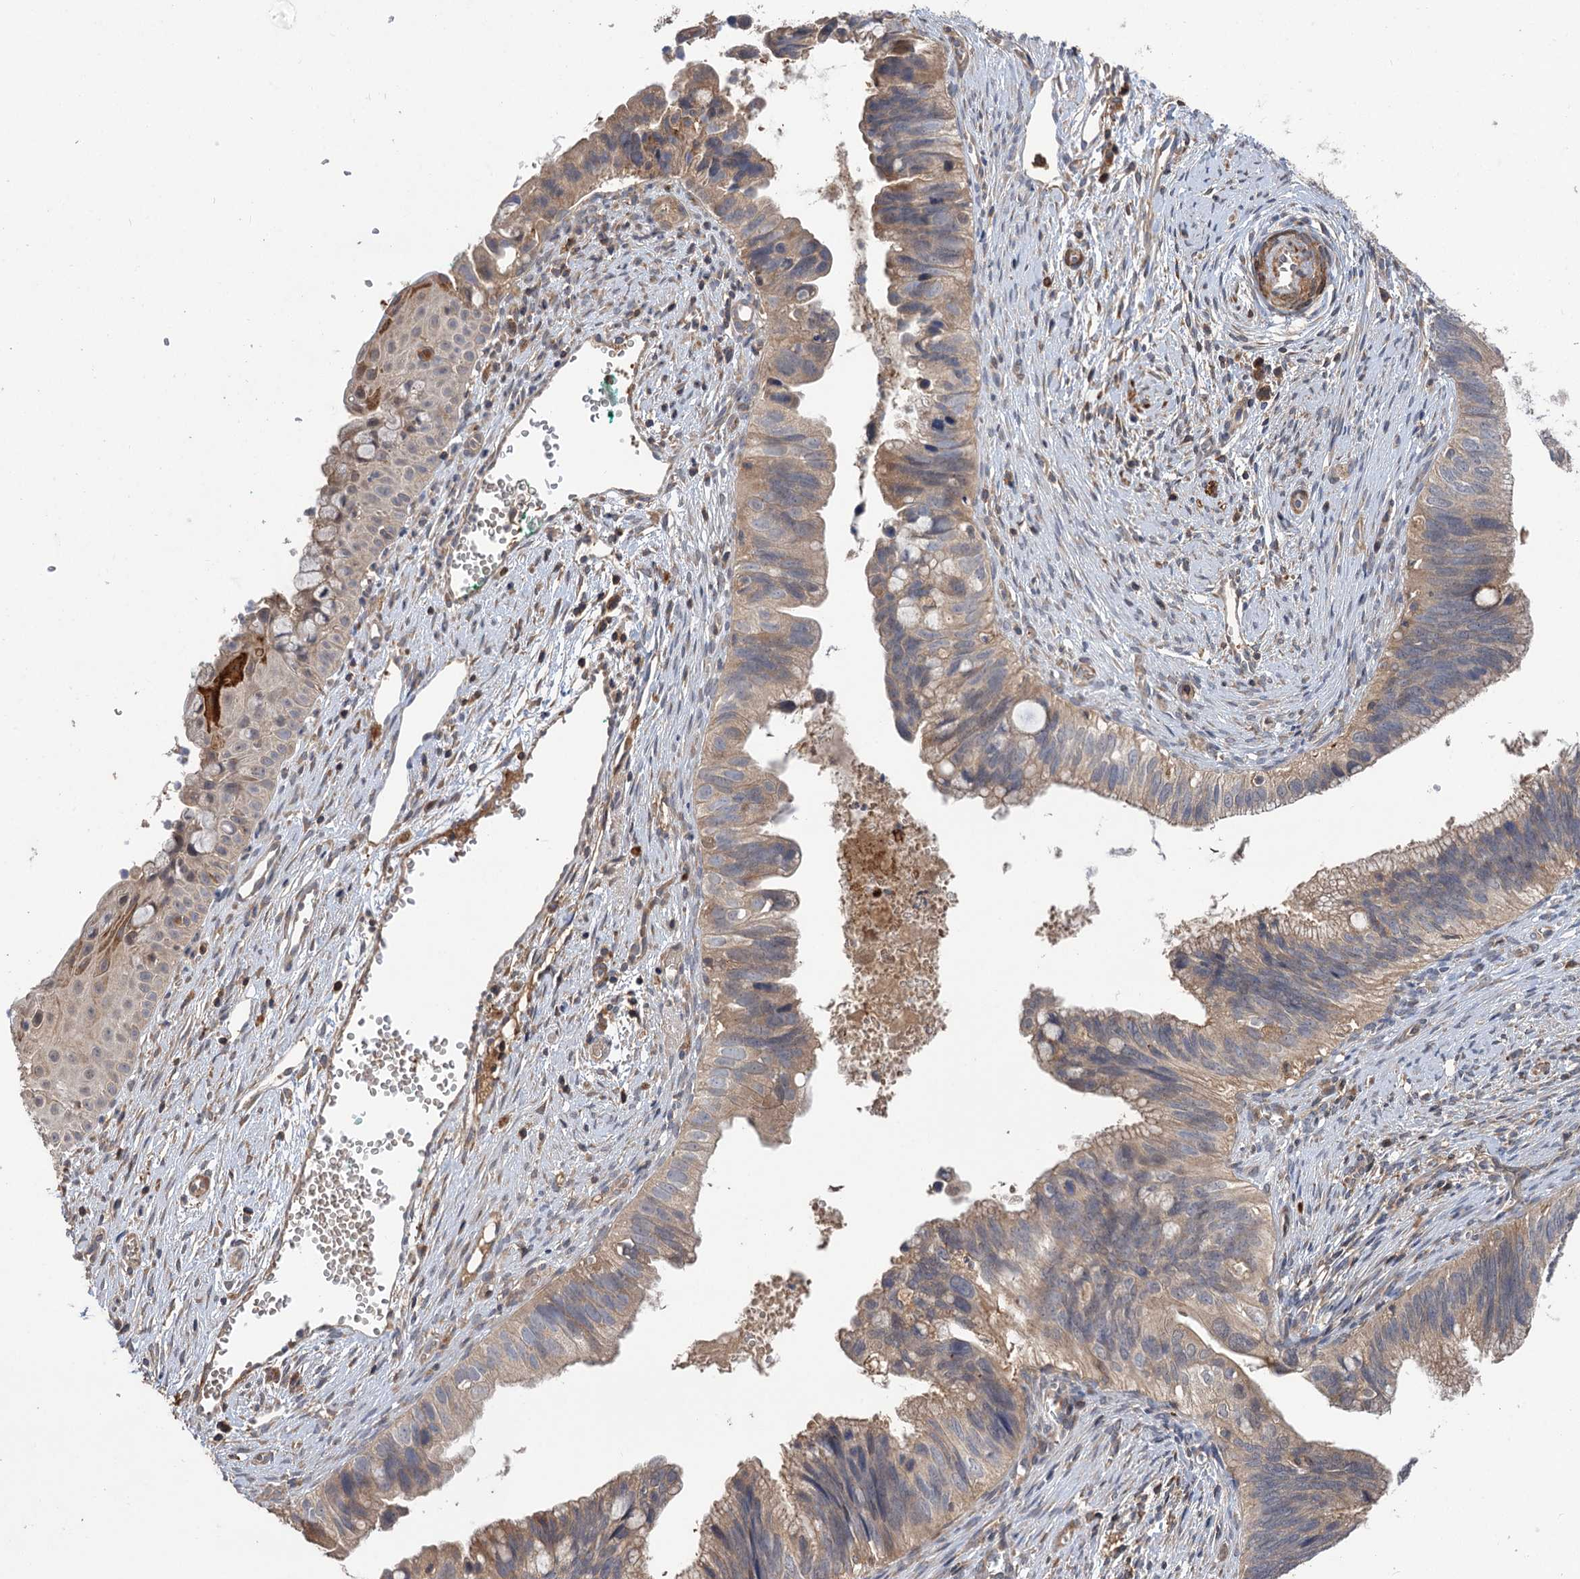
{"staining": {"intensity": "weak", "quantity": ">75%", "location": "cytoplasmic/membranous"}, "tissue": "cervical cancer", "cell_type": "Tumor cells", "image_type": "cancer", "snomed": [{"axis": "morphology", "description": "Adenocarcinoma, NOS"}, {"axis": "topography", "description": "Cervix"}], "caption": "An image of human cervical cancer (adenocarcinoma) stained for a protein shows weak cytoplasmic/membranous brown staining in tumor cells.", "gene": "FBXW8", "patient": {"sex": "female", "age": 42}}